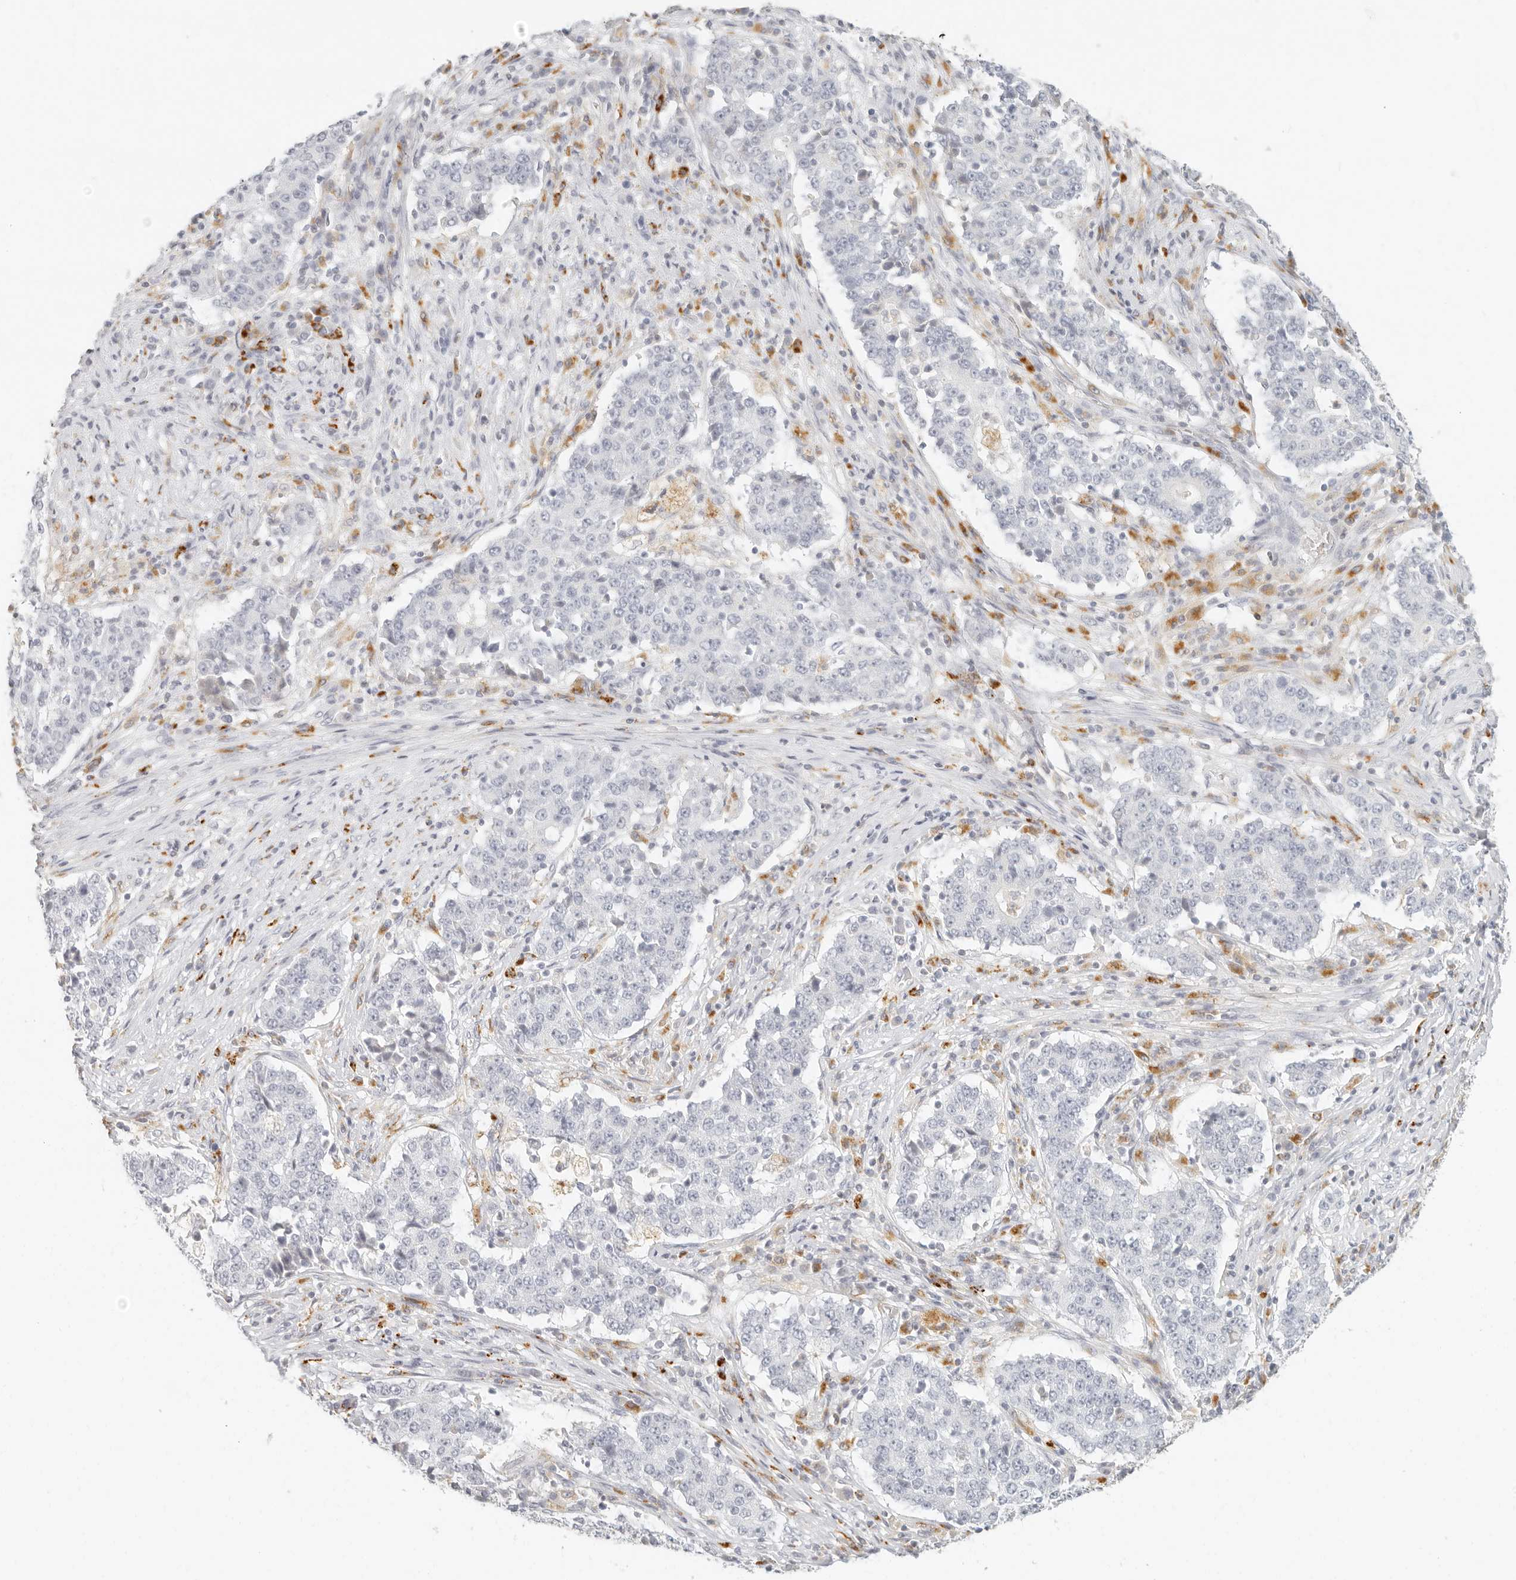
{"staining": {"intensity": "negative", "quantity": "none", "location": "none"}, "tissue": "stomach cancer", "cell_type": "Tumor cells", "image_type": "cancer", "snomed": [{"axis": "morphology", "description": "Adenocarcinoma, NOS"}, {"axis": "topography", "description": "Stomach"}], "caption": "A histopathology image of stomach cancer stained for a protein exhibits no brown staining in tumor cells.", "gene": "RNASET2", "patient": {"sex": "male", "age": 59}}